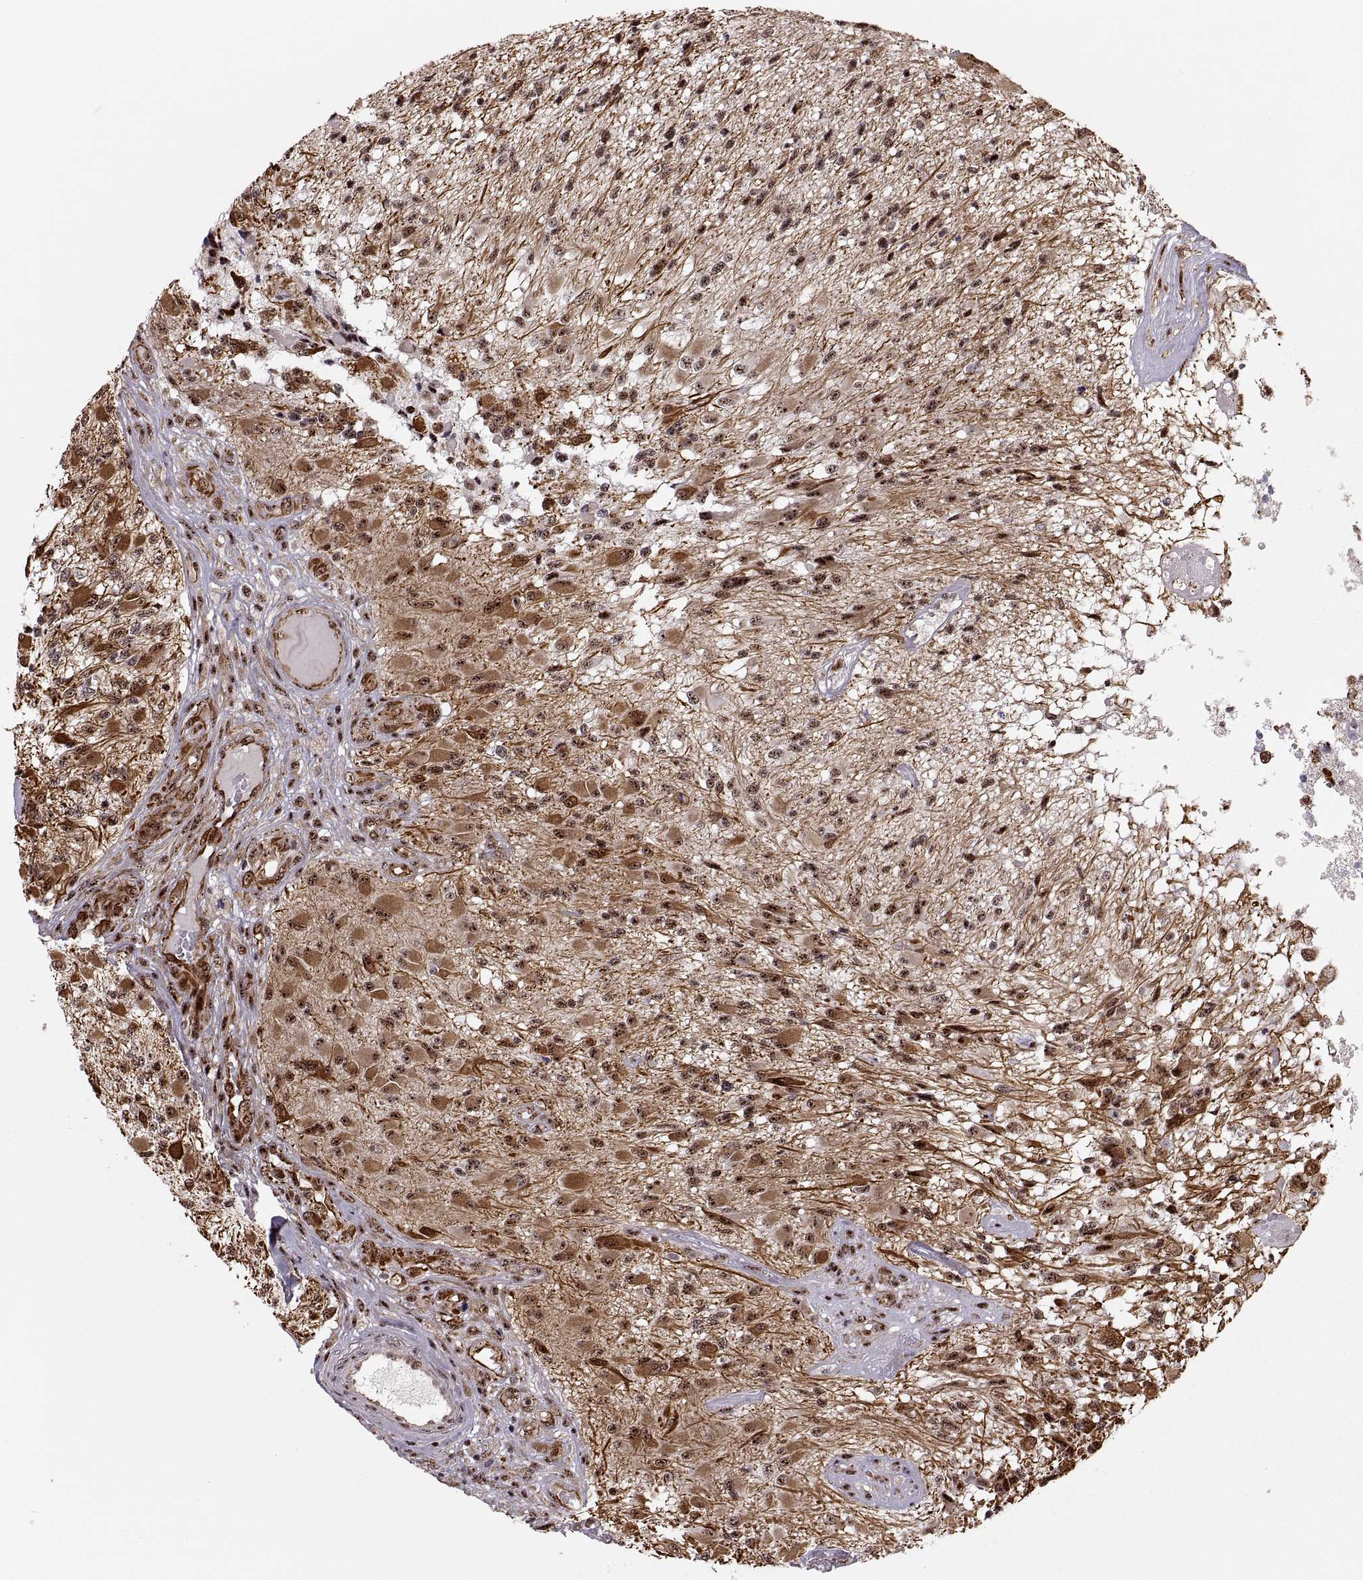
{"staining": {"intensity": "moderate", "quantity": "25%-75%", "location": "cytoplasmic/membranous,nuclear"}, "tissue": "glioma", "cell_type": "Tumor cells", "image_type": "cancer", "snomed": [{"axis": "morphology", "description": "Glioma, malignant, High grade"}, {"axis": "topography", "description": "Brain"}], "caption": "This micrograph exhibits high-grade glioma (malignant) stained with immunohistochemistry to label a protein in brown. The cytoplasmic/membranous and nuclear of tumor cells show moderate positivity for the protein. Nuclei are counter-stained blue.", "gene": "ZCCHC17", "patient": {"sex": "female", "age": 63}}